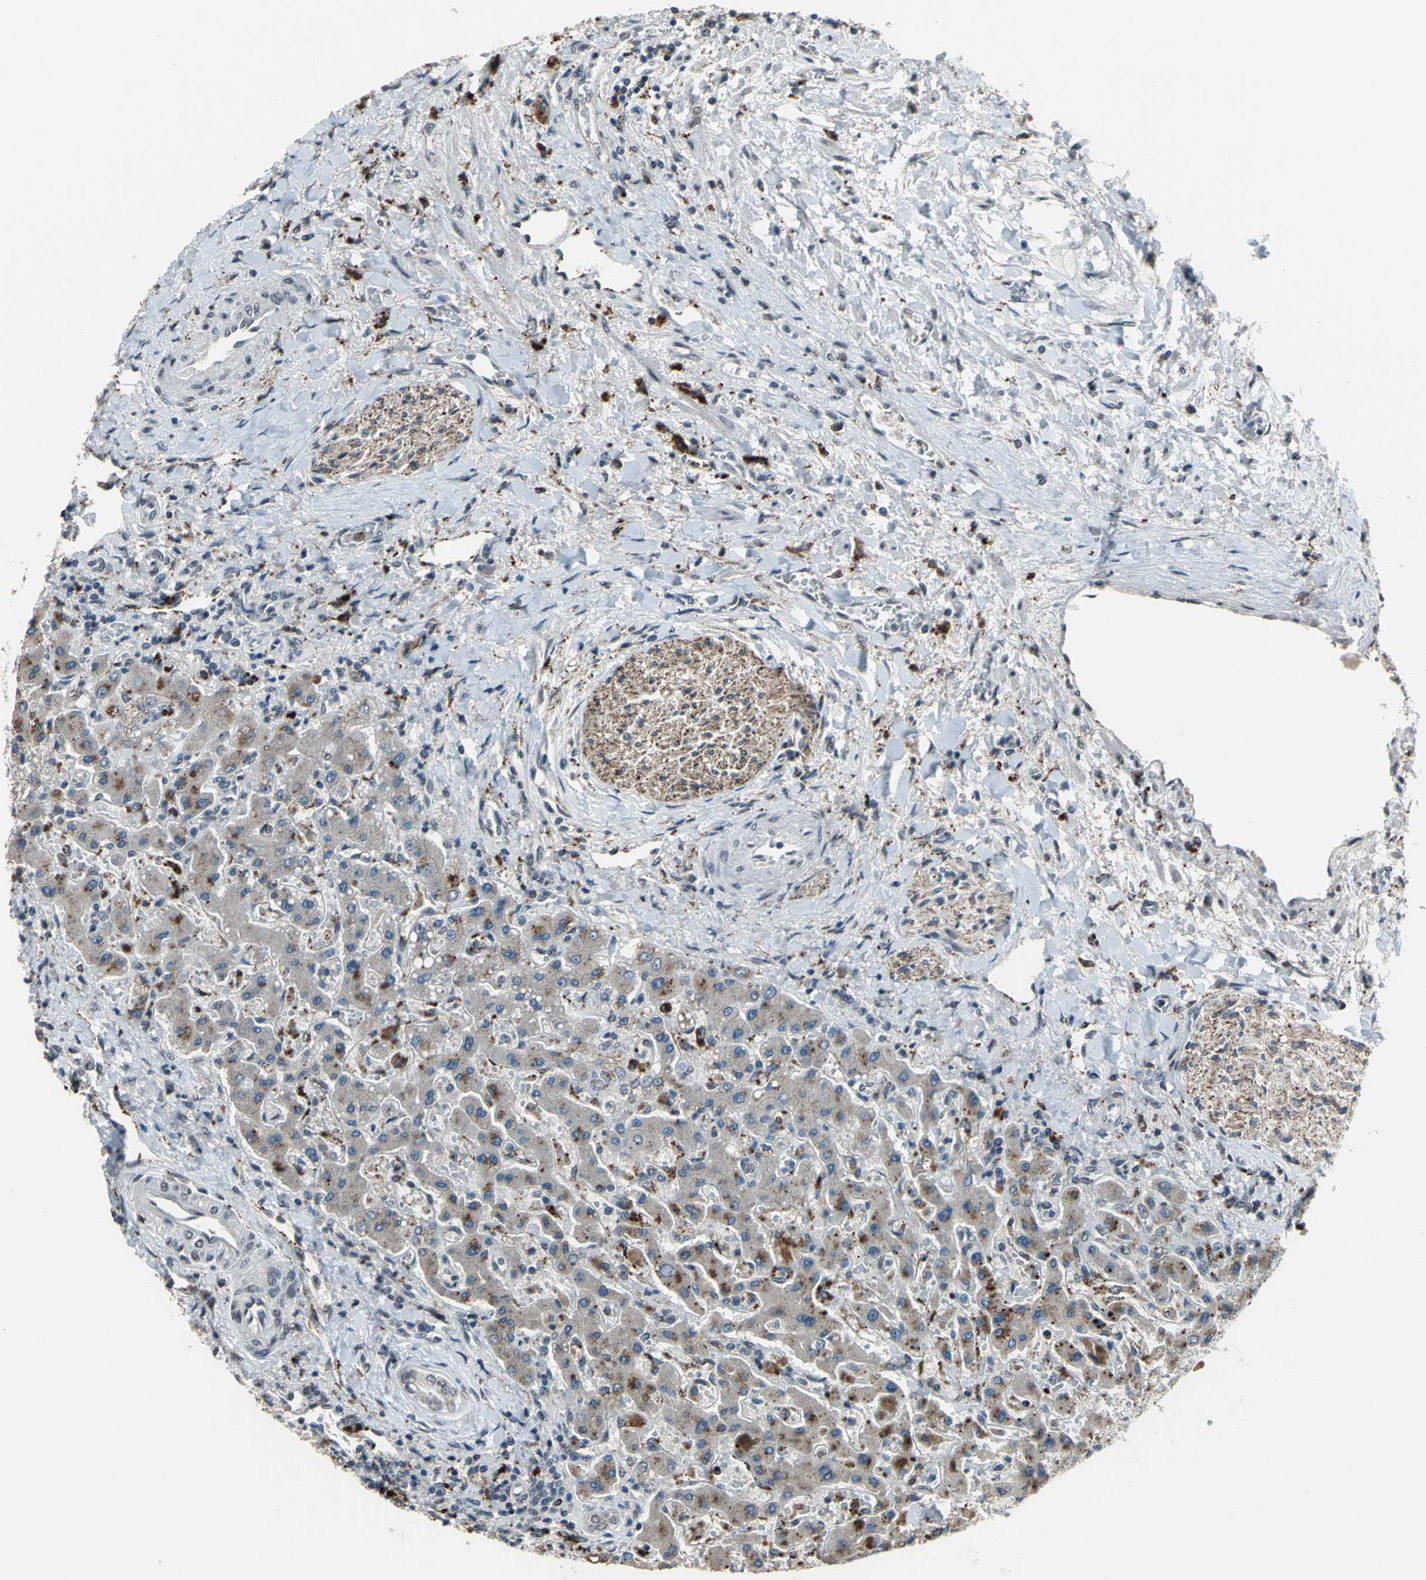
{"staining": {"intensity": "strong", "quantity": "25%-75%", "location": "cytoplasmic/membranous"}, "tissue": "liver cancer", "cell_type": "Tumor cells", "image_type": "cancer", "snomed": [{"axis": "morphology", "description": "Cholangiocarcinoma"}, {"axis": "topography", "description": "Liver"}], "caption": "Immunohistochemistry (IHC) (DAB) staining of human cholangiocarcinoma (liver) reveals strong cytoplasmic/membranous protein positivity in approximately 25%-75% of tumor cells.", "gene": "ELF2", "patient": {"sex": "male", "age": 50}}